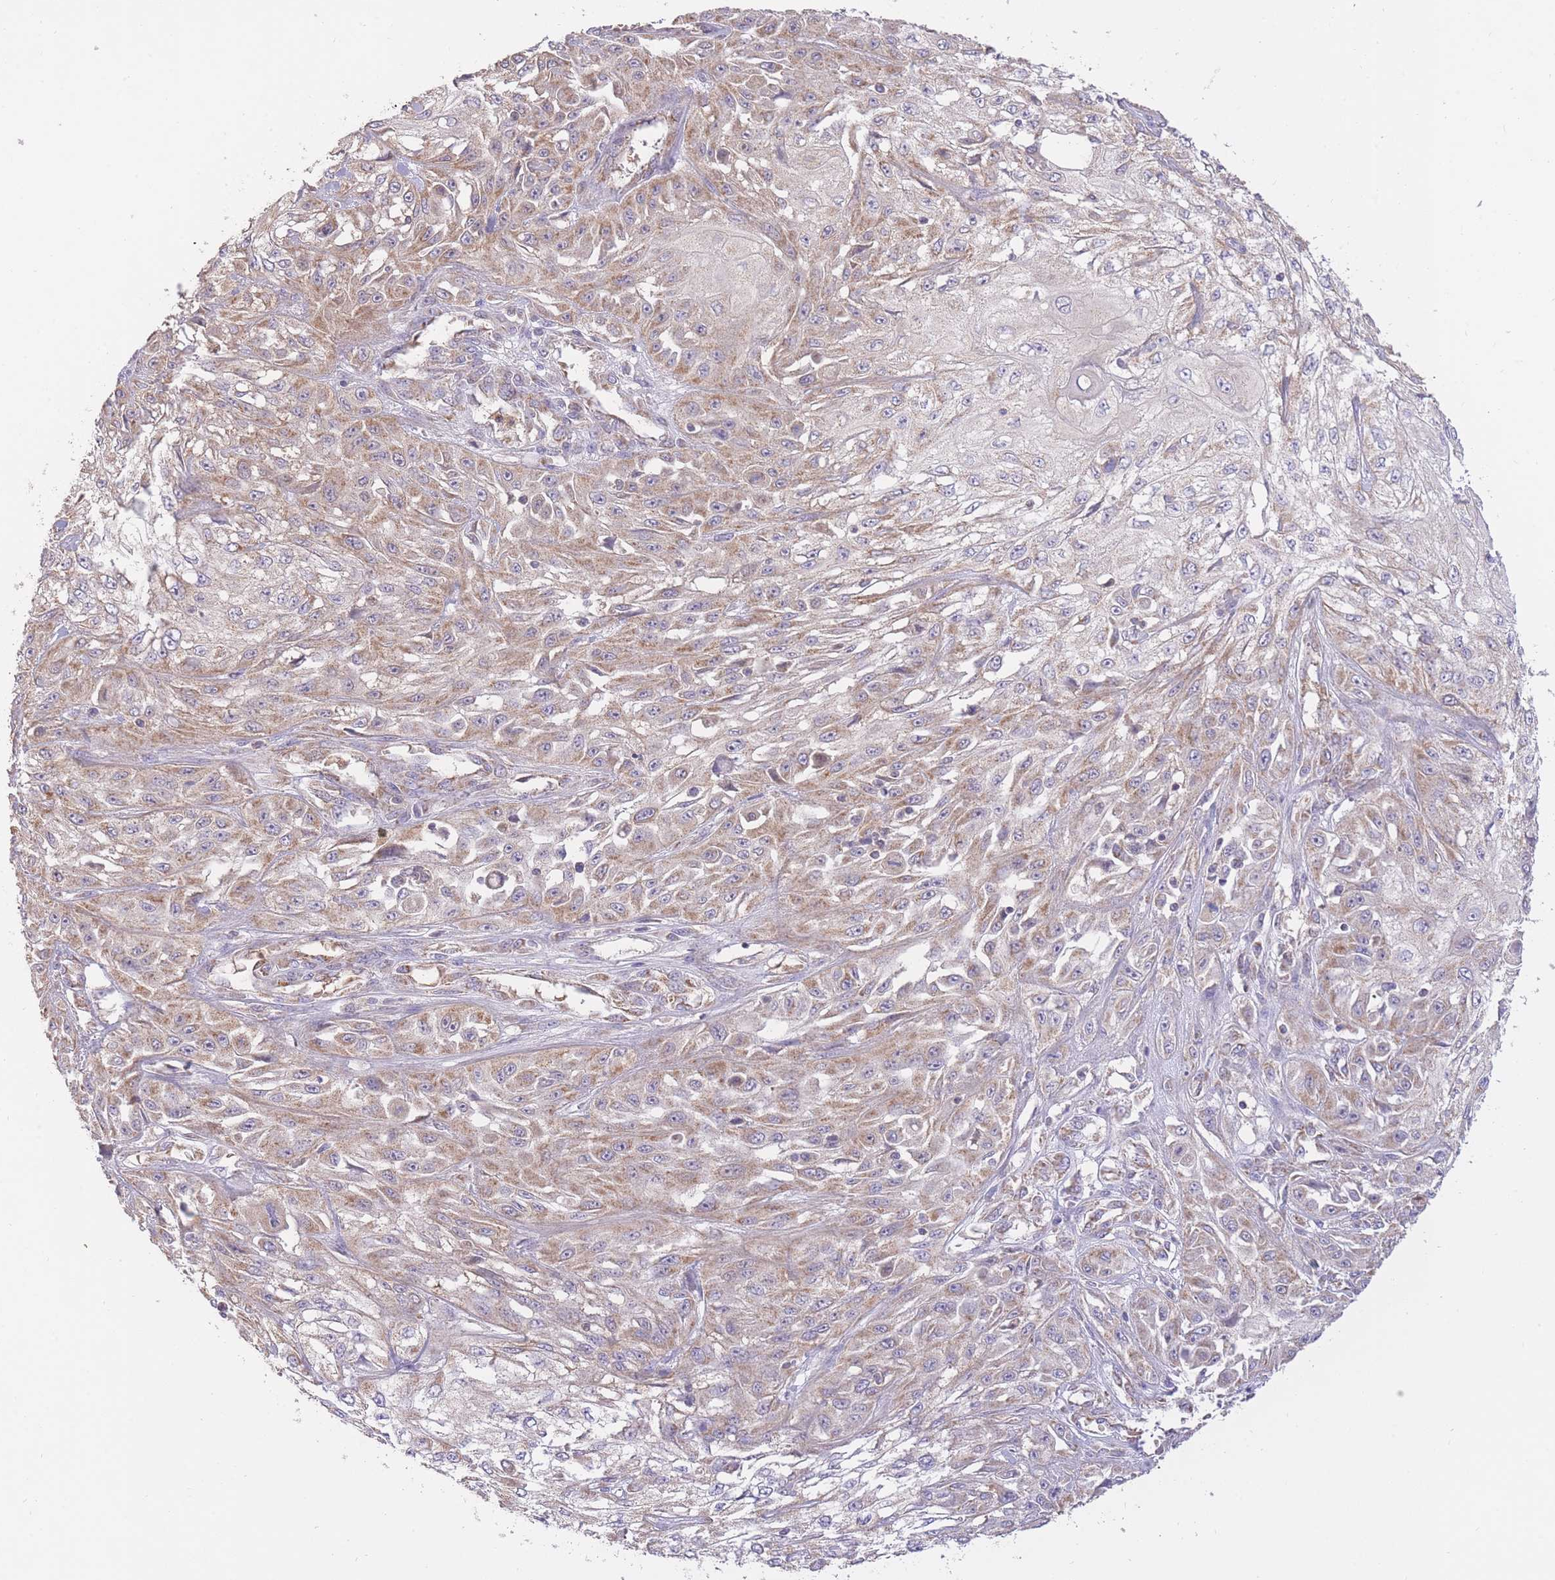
{"staining": {"intensity": "moderate", "quantity": ">75%", "location": "cytoplasmic/membranous"}, "tissue": "skin cancer", "cell_type": "Tumor cells", "image_type": "cancer", "snomed": [{"axis": "morphology", "description": "Squamous cell carcinoma, NOS"}, {"axis": "morphology", "description": "Squamous cell carcinoma, metastatic, NOS"}, {"axis": "topography", "description": "Skin"}, {"axis": "topography", "description": "Lymph node"}], "caption": "A brown stain labels moderate cytoplasmic/membranous expression of a protein in skin cancer (squamous cell carcinoma) tumor cells.", "gene": "PREP", "patient": {"sex": "male", "age": 75}}